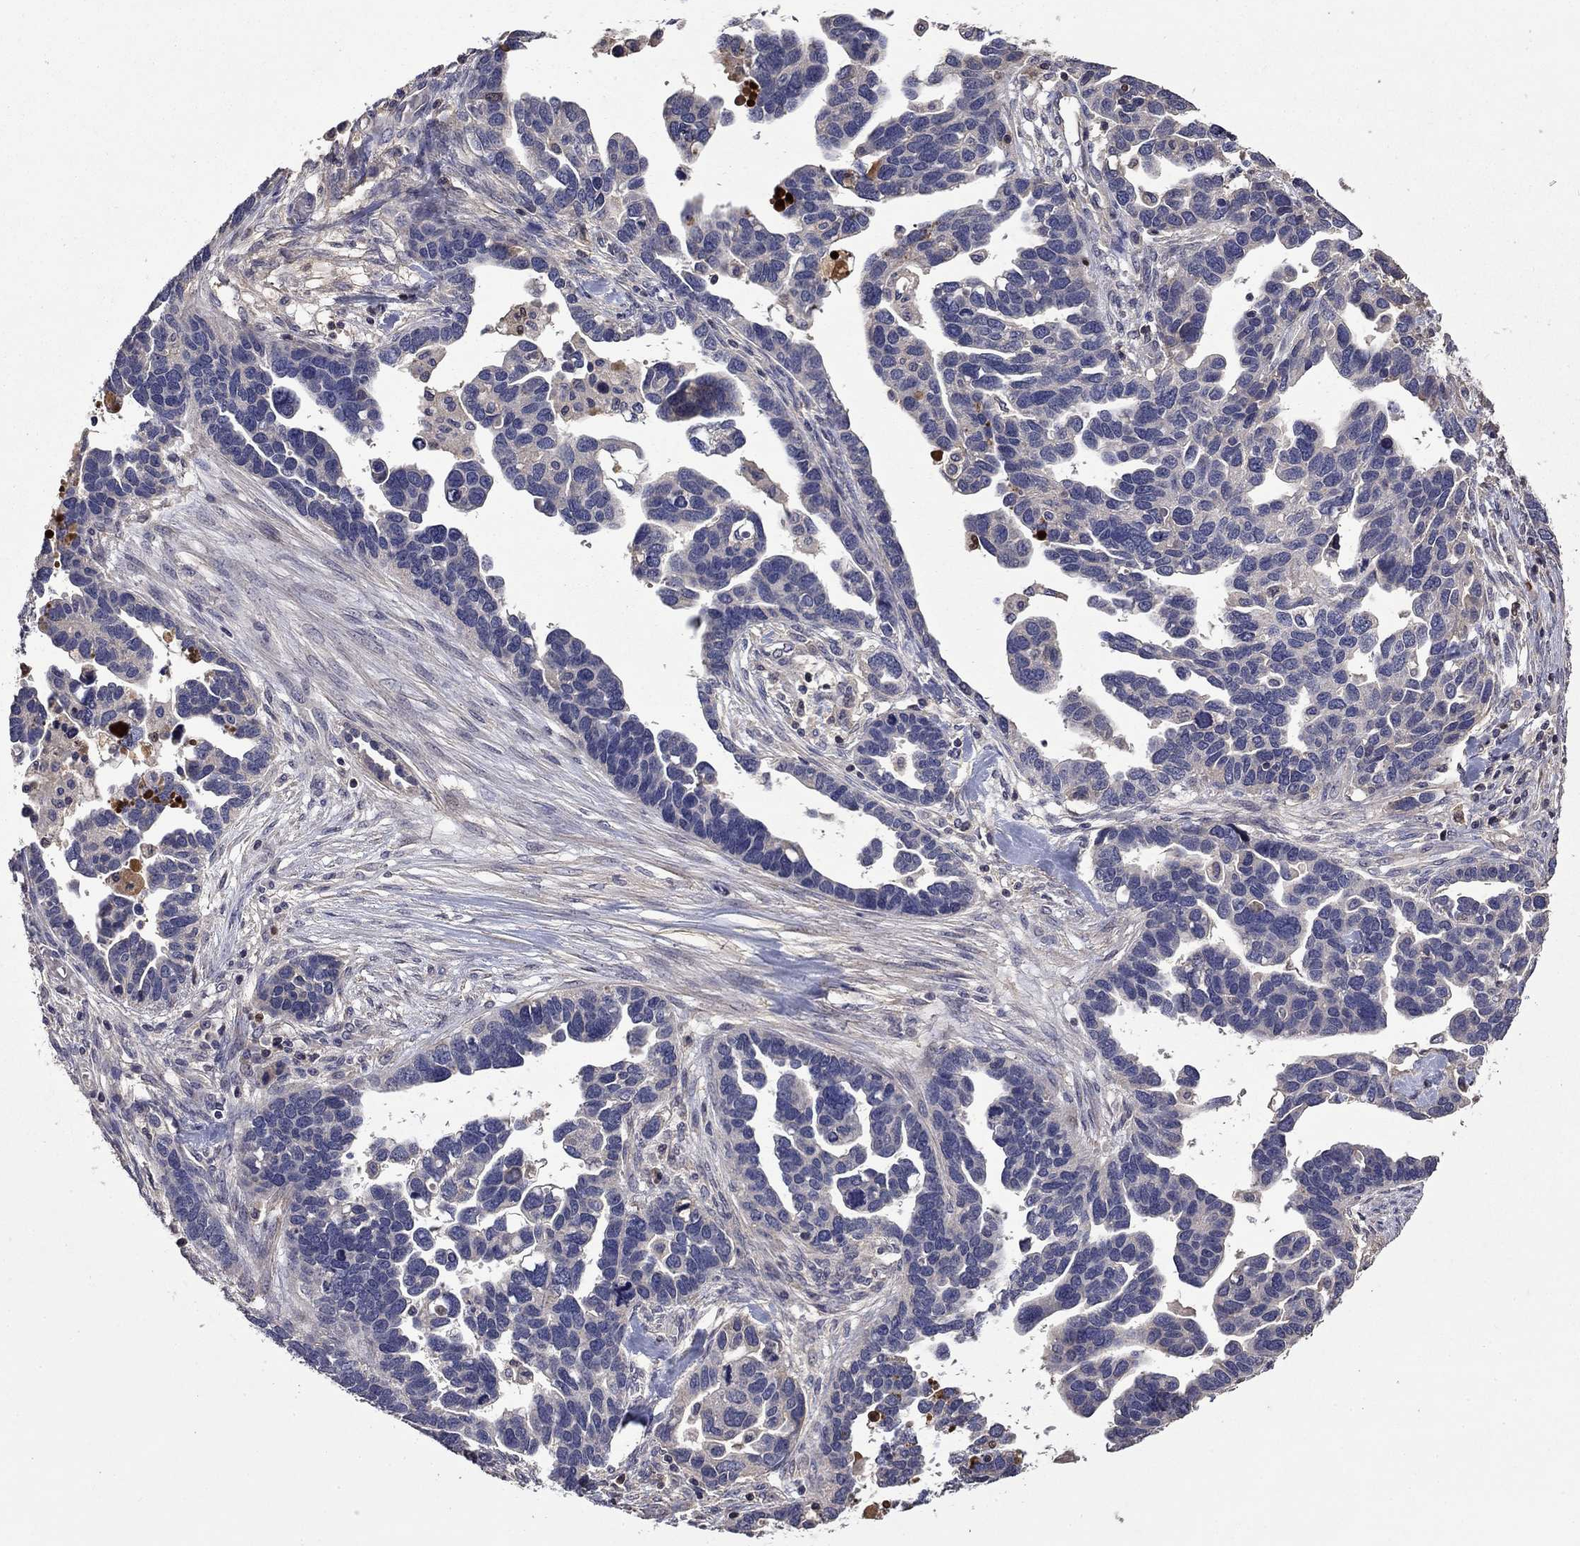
{"staining": {"intensity": "negative", "quantity": "none", "location": "none"}, "tissue": "ovarian cancer", "cell_type": "Tumor cells", "image_type": "cancer", "snomed": [{"axis": "morphology", "description": "Cystadenocarcinoma, serous, NOS"}, {"axis": "topography", "description": "Ovary"}], "caption": "There is no significant staining in tumor cells of ovarian cancer. (DAB (3,3'-diaminobenzidine) immunohistochemistry visualized using brightfield microscopy, high magnification).", "gene": "SATB1", "patient": {"sex": "female", "age": 54}}